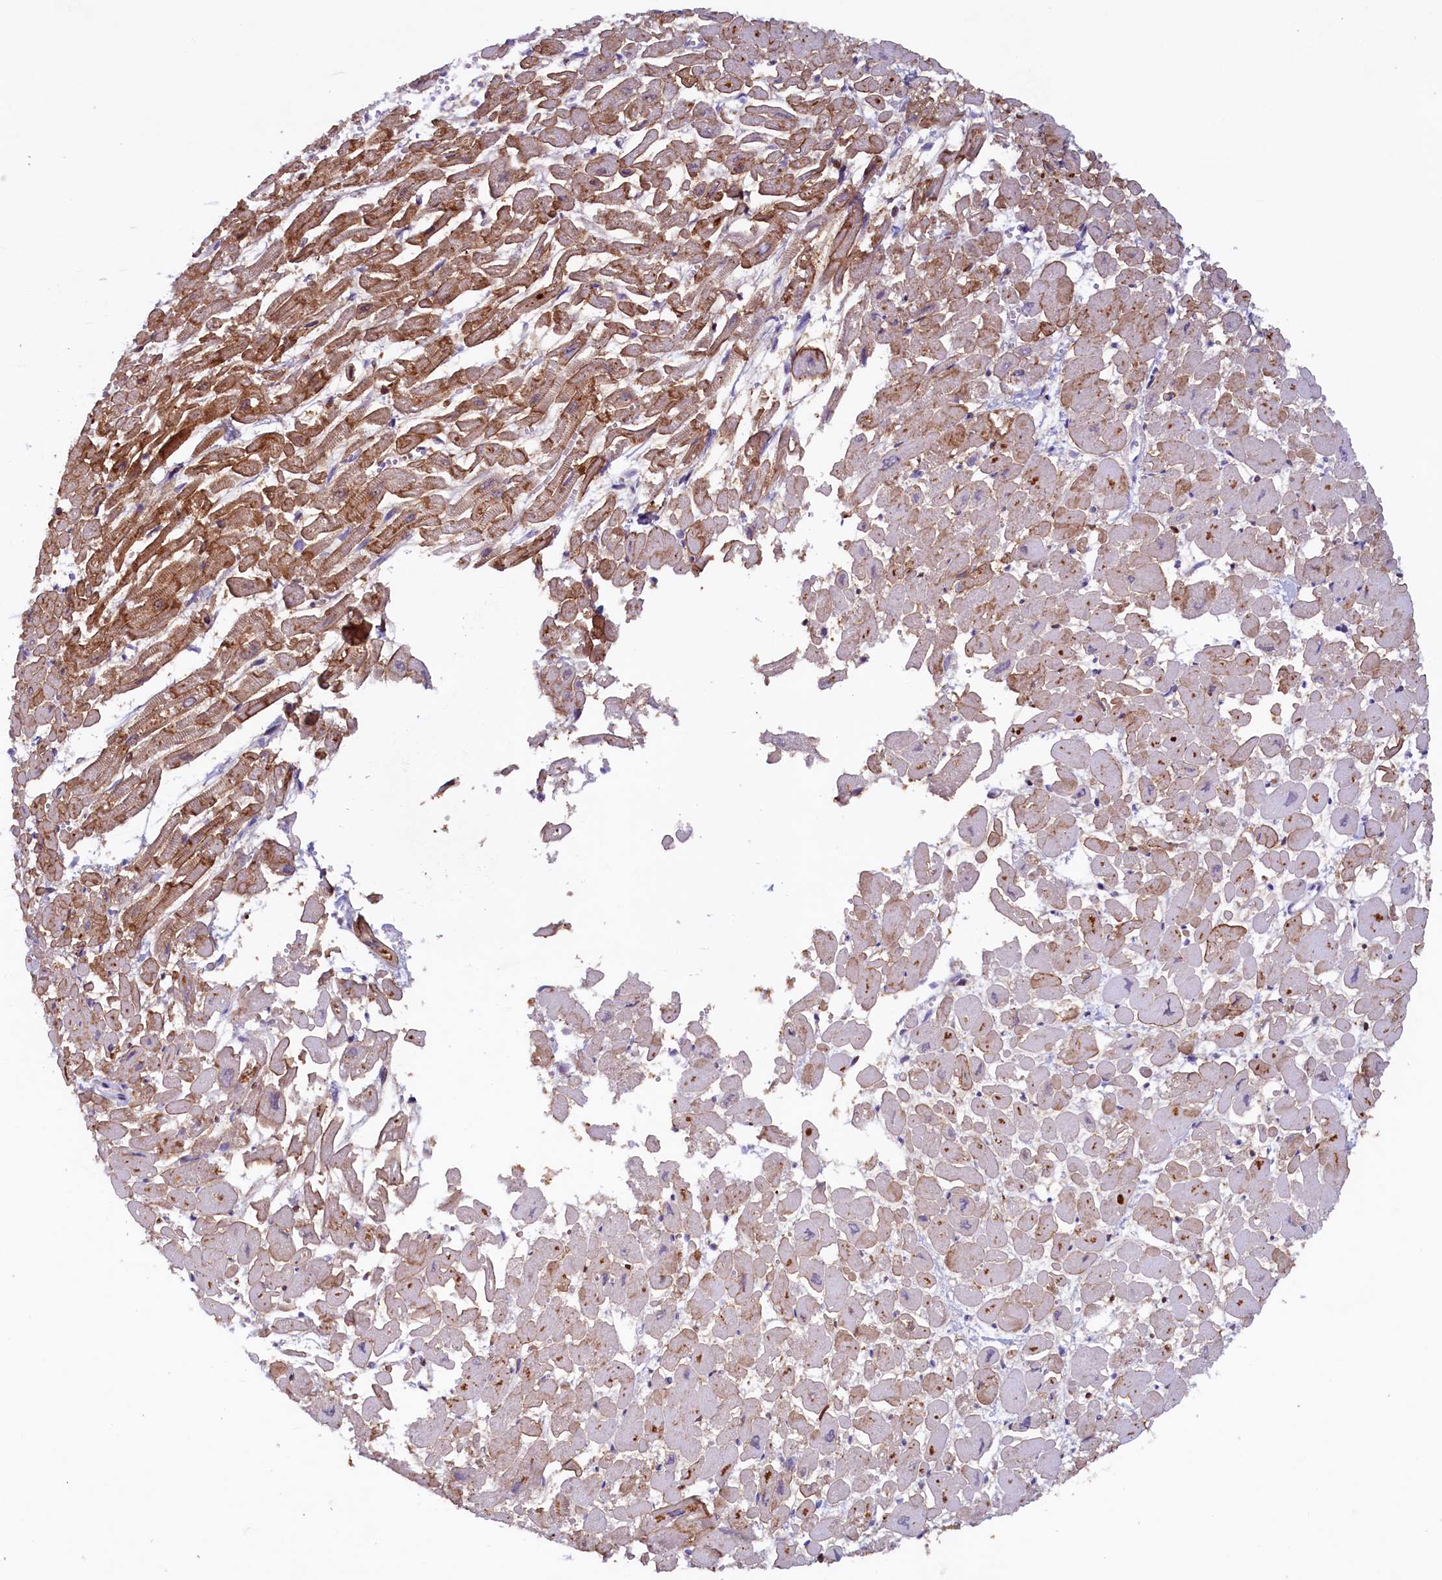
{"staining": {"intensity": "moderate", "quantity": ">75%", "location": "cytoplasmic/membranous"}, "tissue": "heart muscle", "cell_type": "Cardiomyocytes", "image_type": "normal", "snomed": [{"axis": "morphology", "description": "Normal tissue, NOS"}, {"axis": "topography", "description": "Heart"}], "caption": "Immunohistochemical staining of normal heart muscle shows medium levels of moderate cytoplasmic/membranous staining in about >75% of cardiomyocytes.", "gene": "PACSIN3", "patient": {"sex": "male", "age": 54}}